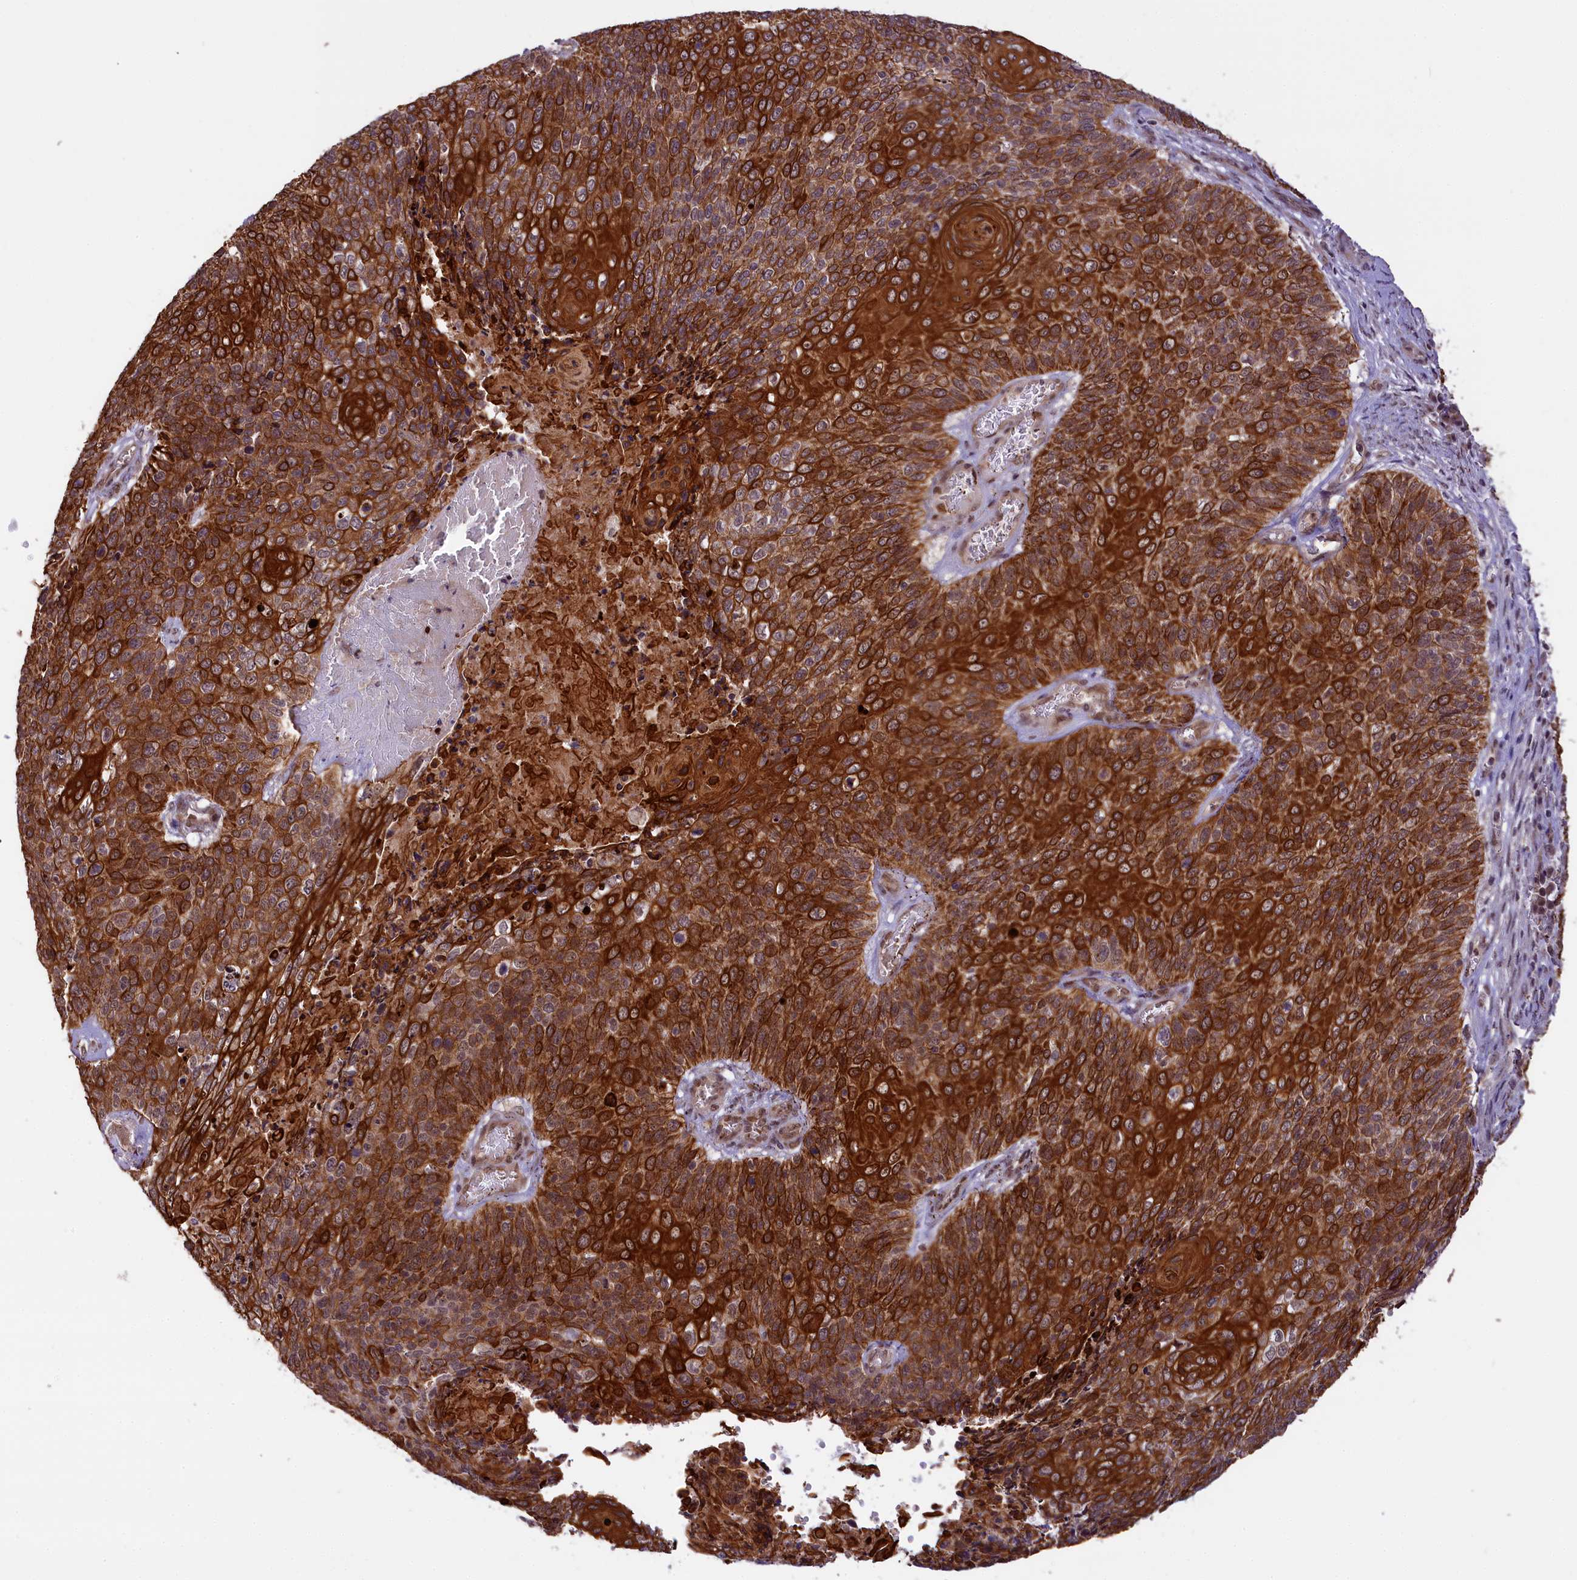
{"staining": {"intensity": "strong", "quantity": ">75%", "location": "cytoplasmic/membranous"}, "tissue": "cervical cancer", "cell_type": "Tumor cells", "image_type": "cancer", "snomed": [{"axis": "morphology", "description": "Squamous cell carcinoma, NOS"}, {"axis": "topography", "description": "Cervix"}], "caption": "Protein staining exhibits strong cytoplasmic/membranous positivity in about >75% of tumor cells in squamous cell carcinoma (cervical). (DAB (3,3'-diaminobenzidine) = brown stain, brightfield microscopy at high magnification).", "gene": "CARD8", "patient": {"sex": "female", "age": 39}}